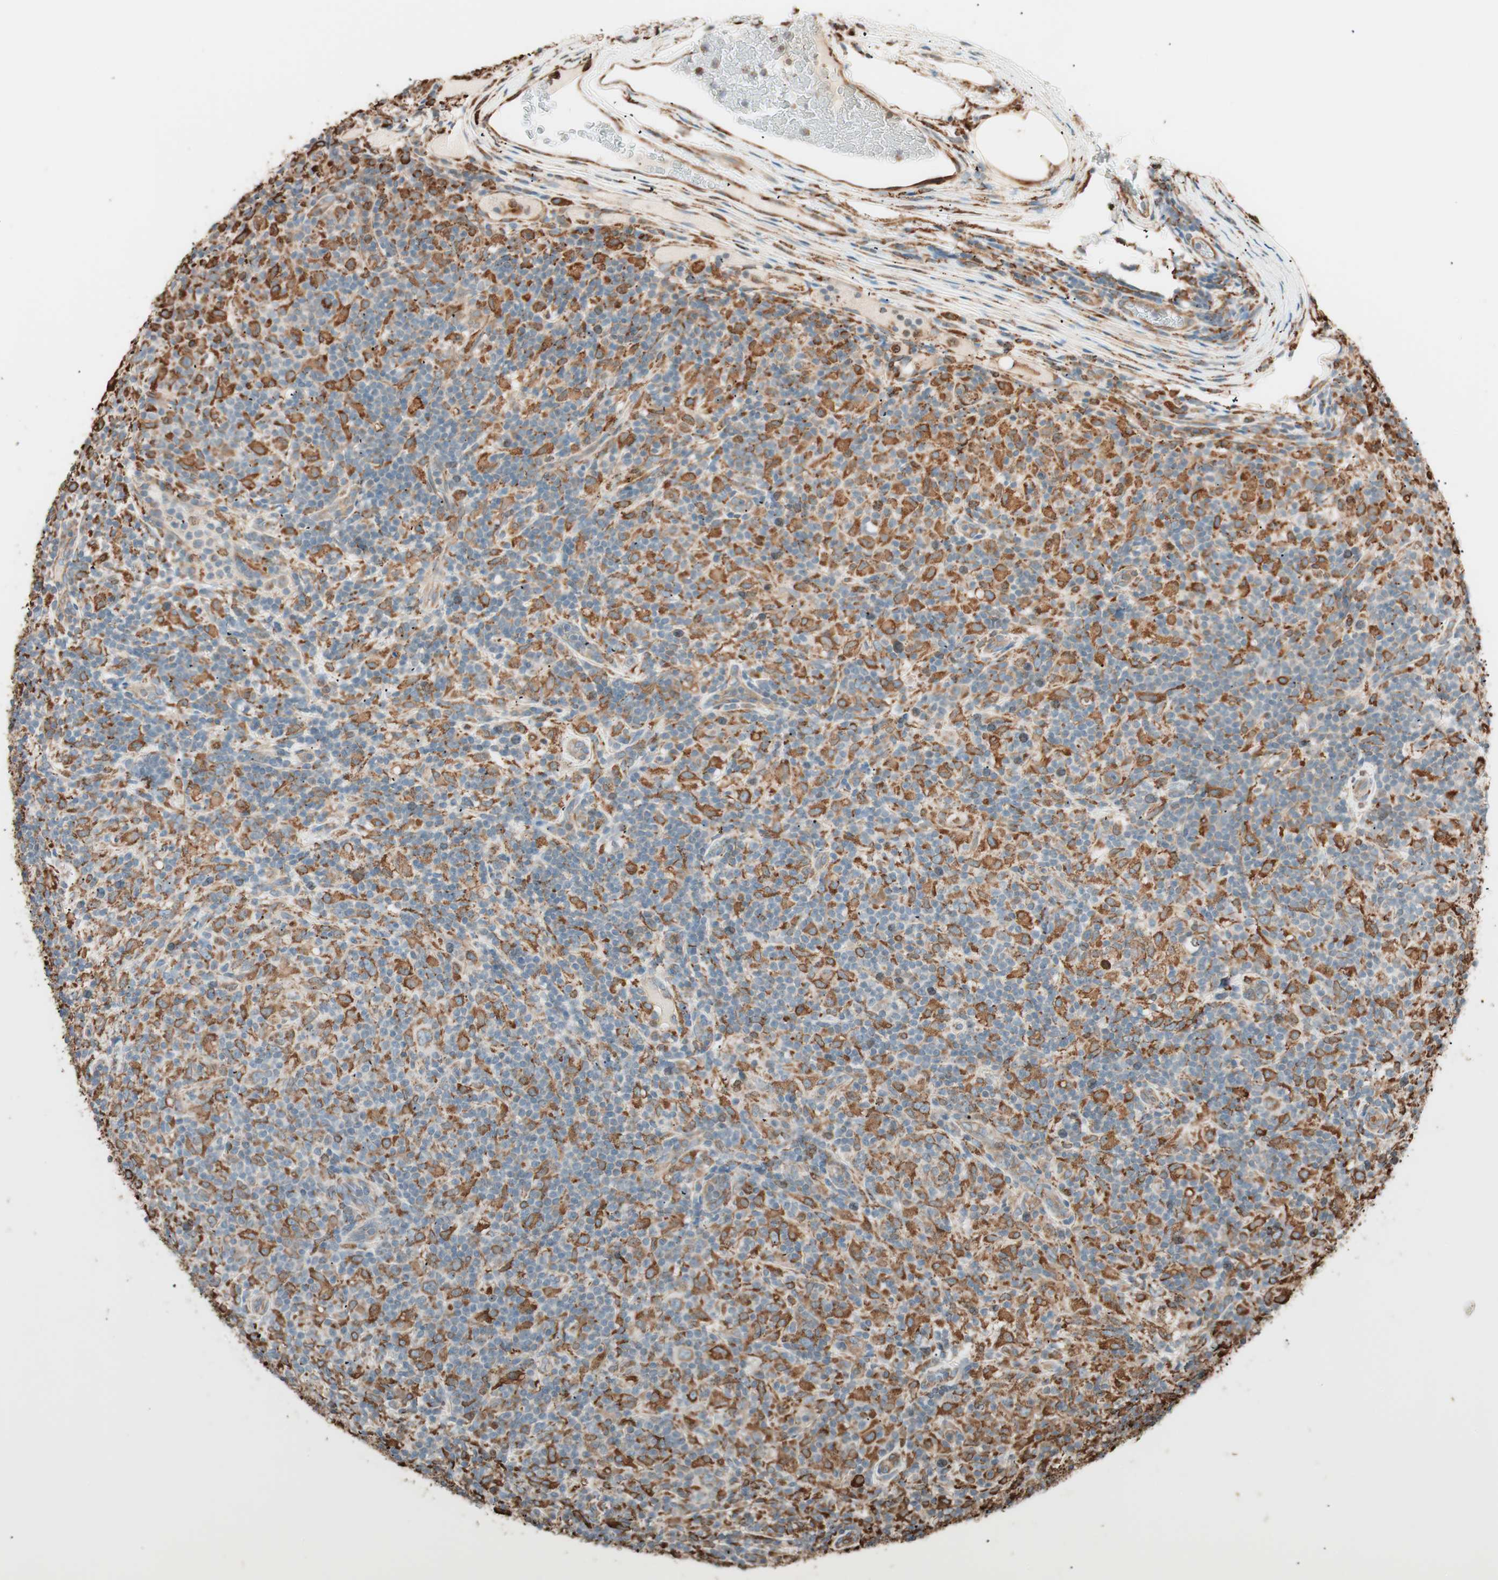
{"staining": {"intensity": "moderate", "quantity": "25%-75%", "location": "cytoplasmic/membranous"}, "tissue": "lymphoma", "cell_type": "Tumor cells", "image_type": "cancer", "snomed": [{"axis": "morphology", "description": "Hodgkin's disease, NOS"}, {"axis": "topography", "description": "Lymph node"}], "caption": "Immunohistochemistry (IHC) staining of Hodgkin's disease, which shows medium levels of moderate cytoplasmic/membranous staining in about 25%-75% of tumor cells indicating moderate cytoplasmic/membranous protein positivity. The staining was performed using DAB (brown) for protein detection and nuclei were counterstained in hematoxylin (blue).", "gene": "VEGFA", "patient": {"sex": "male", "age": 70}}